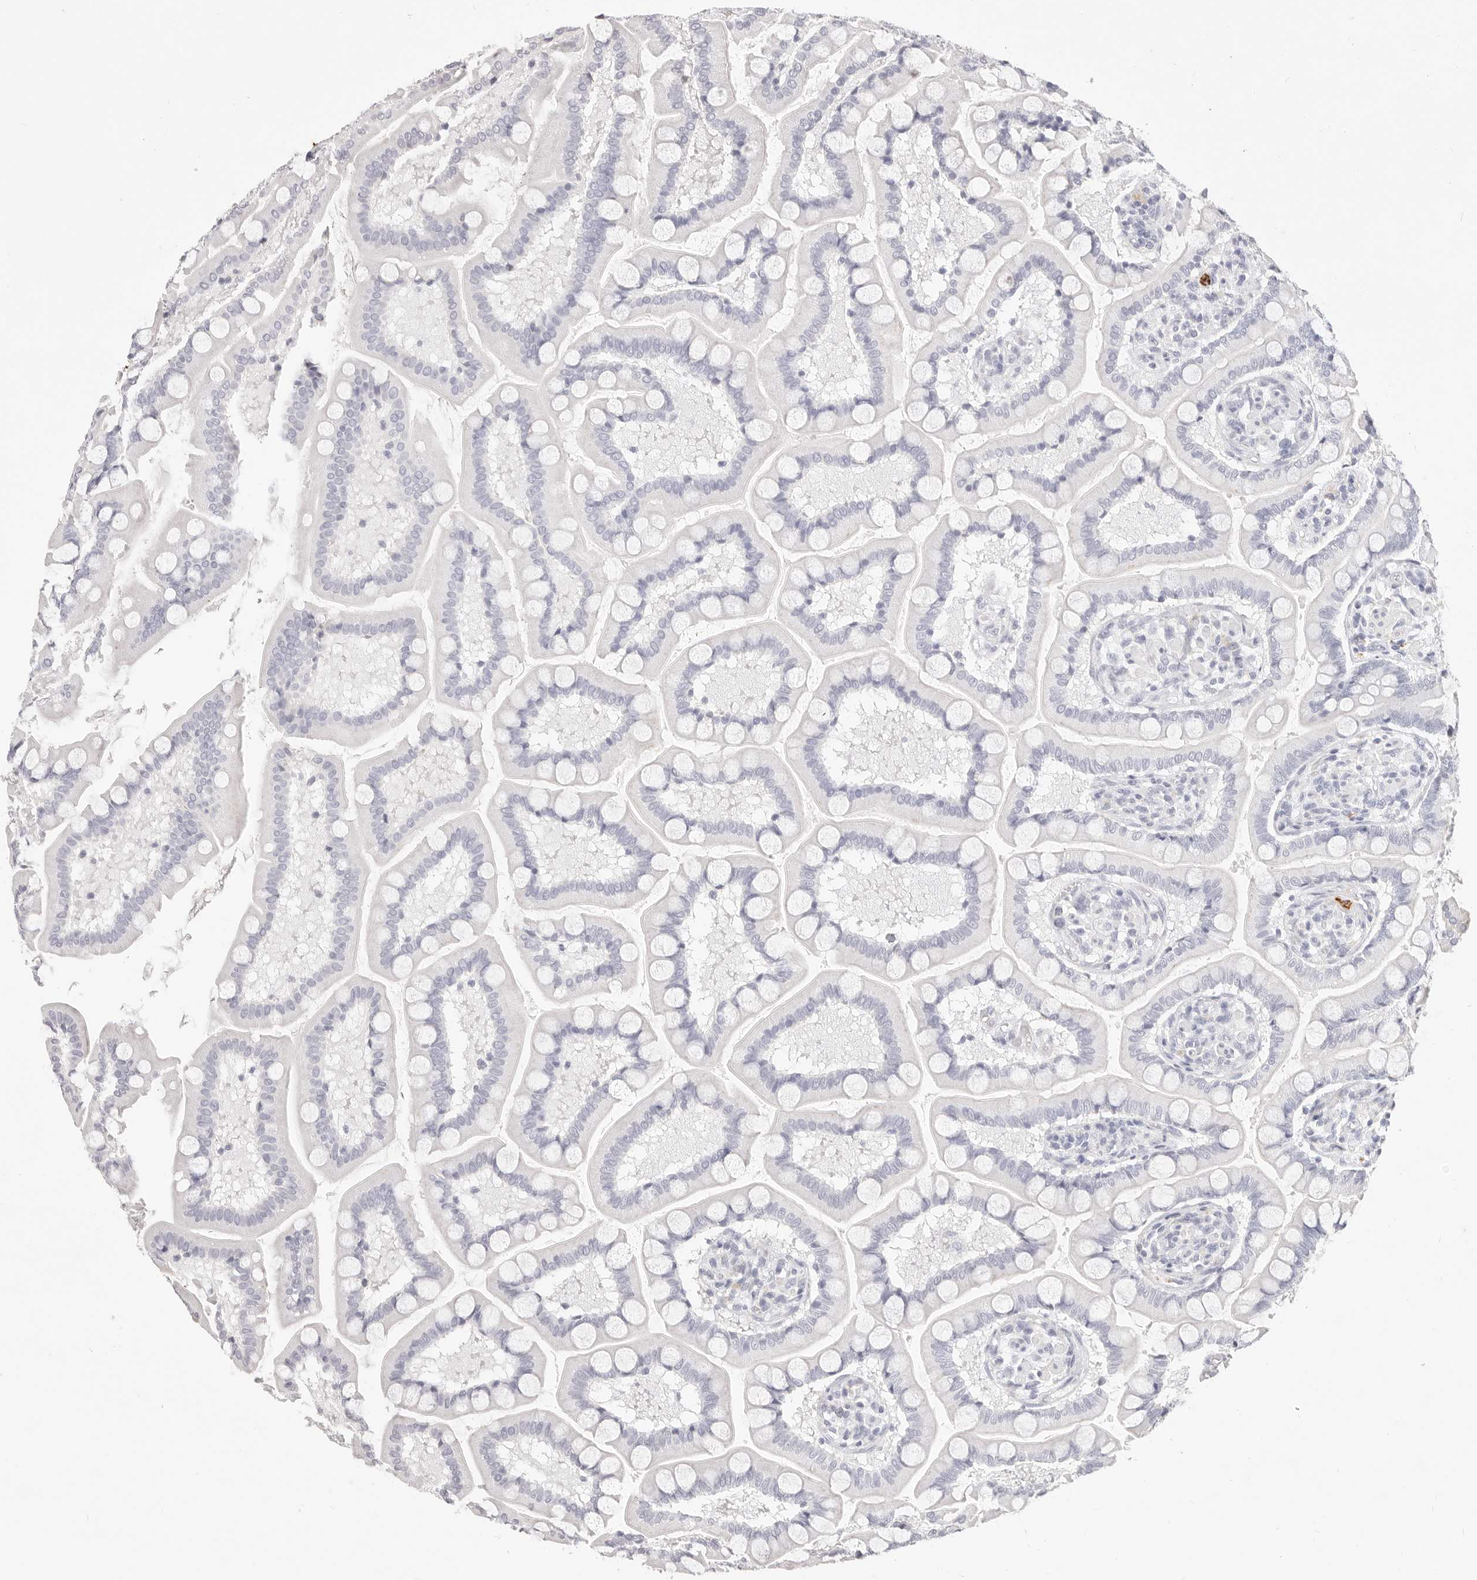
{"staining": {"intensity": "negative", "quantity": "none", "location": "none"}, "tissue": "small intestine", "cell_type": "Glandular cells", "image_type": "normal", "snomed": [{"axis": "morphology", "description": "Normal tissue, NOS"}, {"axis": "topography", "description": "Small intestine"}], "caption": "Immunohistochemistry (IHC) photomicrograph of normal human small intestine stained for a protein (brown), which exhibits no expression in glandular cells.", "gene": "CAMP", "patient": {"sex": "male", "age": 41}}